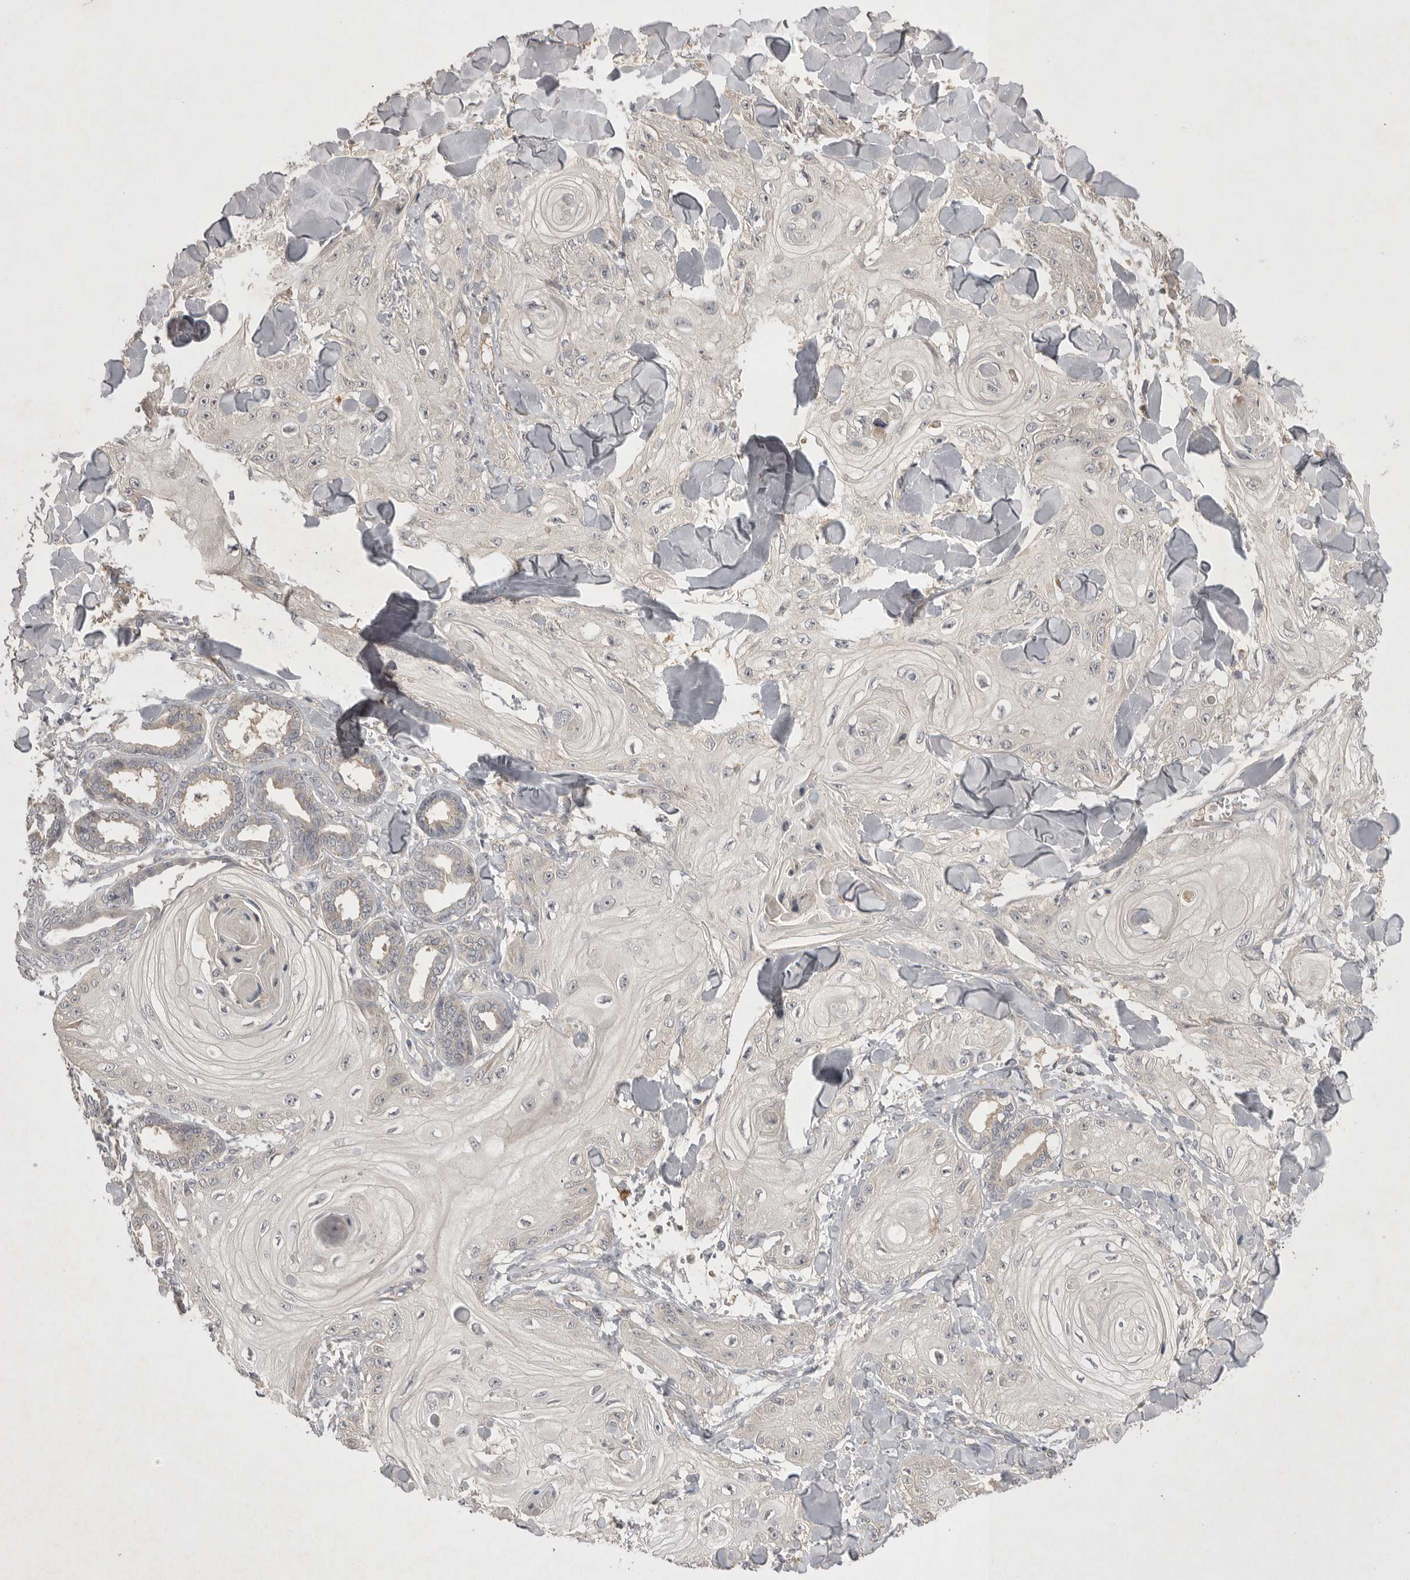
{"staining": {"intensity": "negative", "quantity": "none", "location": "none"}, "tissue": "skin cancer", "cell_type": "Tumor cells", "image_type": "cancer", "snomed": [{"axis": "morphology", "description": "Squamous cell carcinoma, NOS"}, {"axis": "topography", "description": "Skin"}], "caption": "High magnification brightfield microscopy of skin squamous cell carcinoma stained with DAB (brown) and counterstained with hematoxylin (blue): tumor cells show no significant staining.", "gene": "NRCAM", "patient": {"sex": "male", "age": 74}}